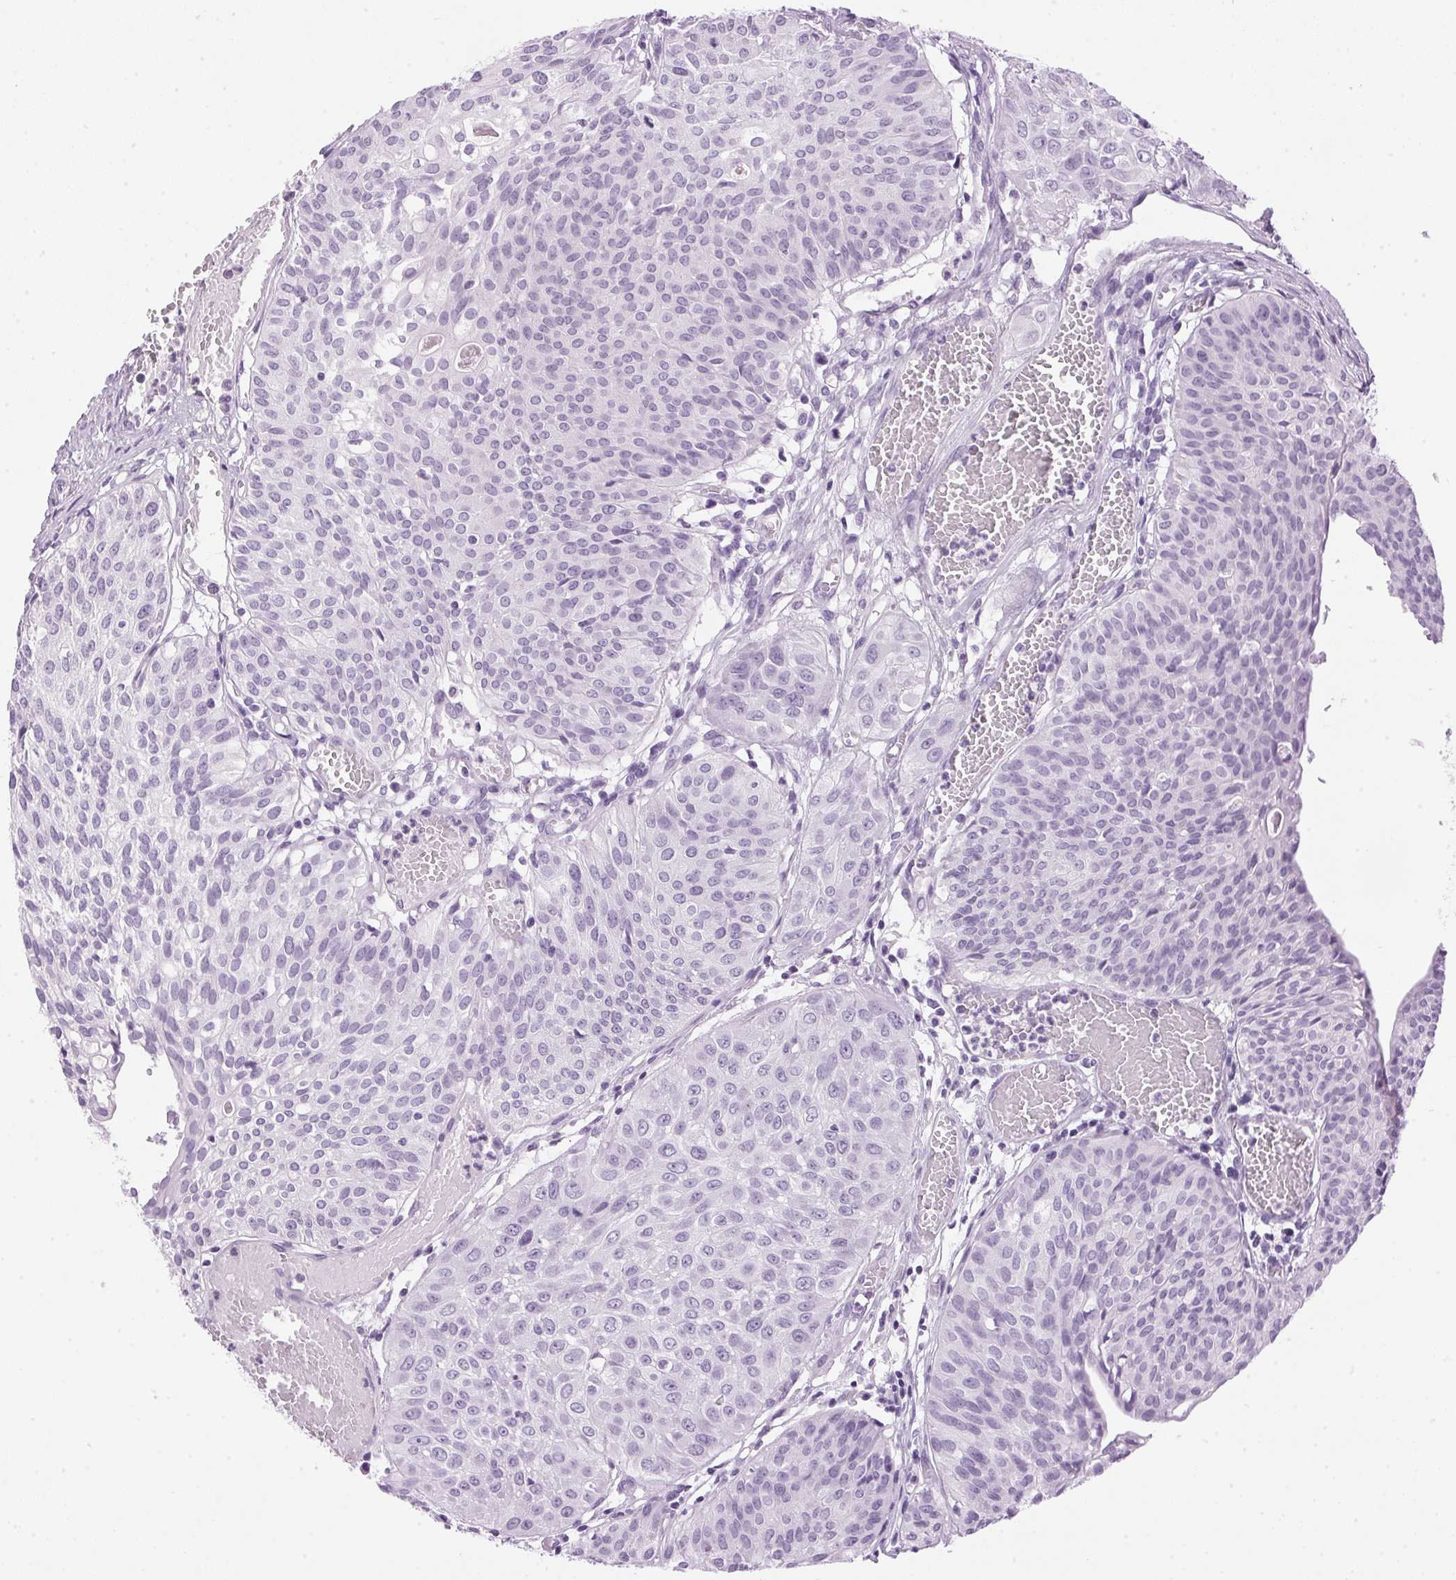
{"staining": {"intensity": "negative", "quantity": "none", "location": "none"}, "tissue": "urothelial cancer", "cell_type": "Tumor cells", "image_type": "cancer", "snomed": [{"axis": "morphology", "description": "Urothelial carcinoma, High grade"}, {"axis": "topography", "description": "Urinary bladder"}], "caption": "Immunohistochemistry image of human urothelial cancer stained for a protein (brown), which shows no positivity in tumor cells. Nuclei are stained in blue.", "gene": "SP7", "patient": {"sex": "male", "age": 57}}